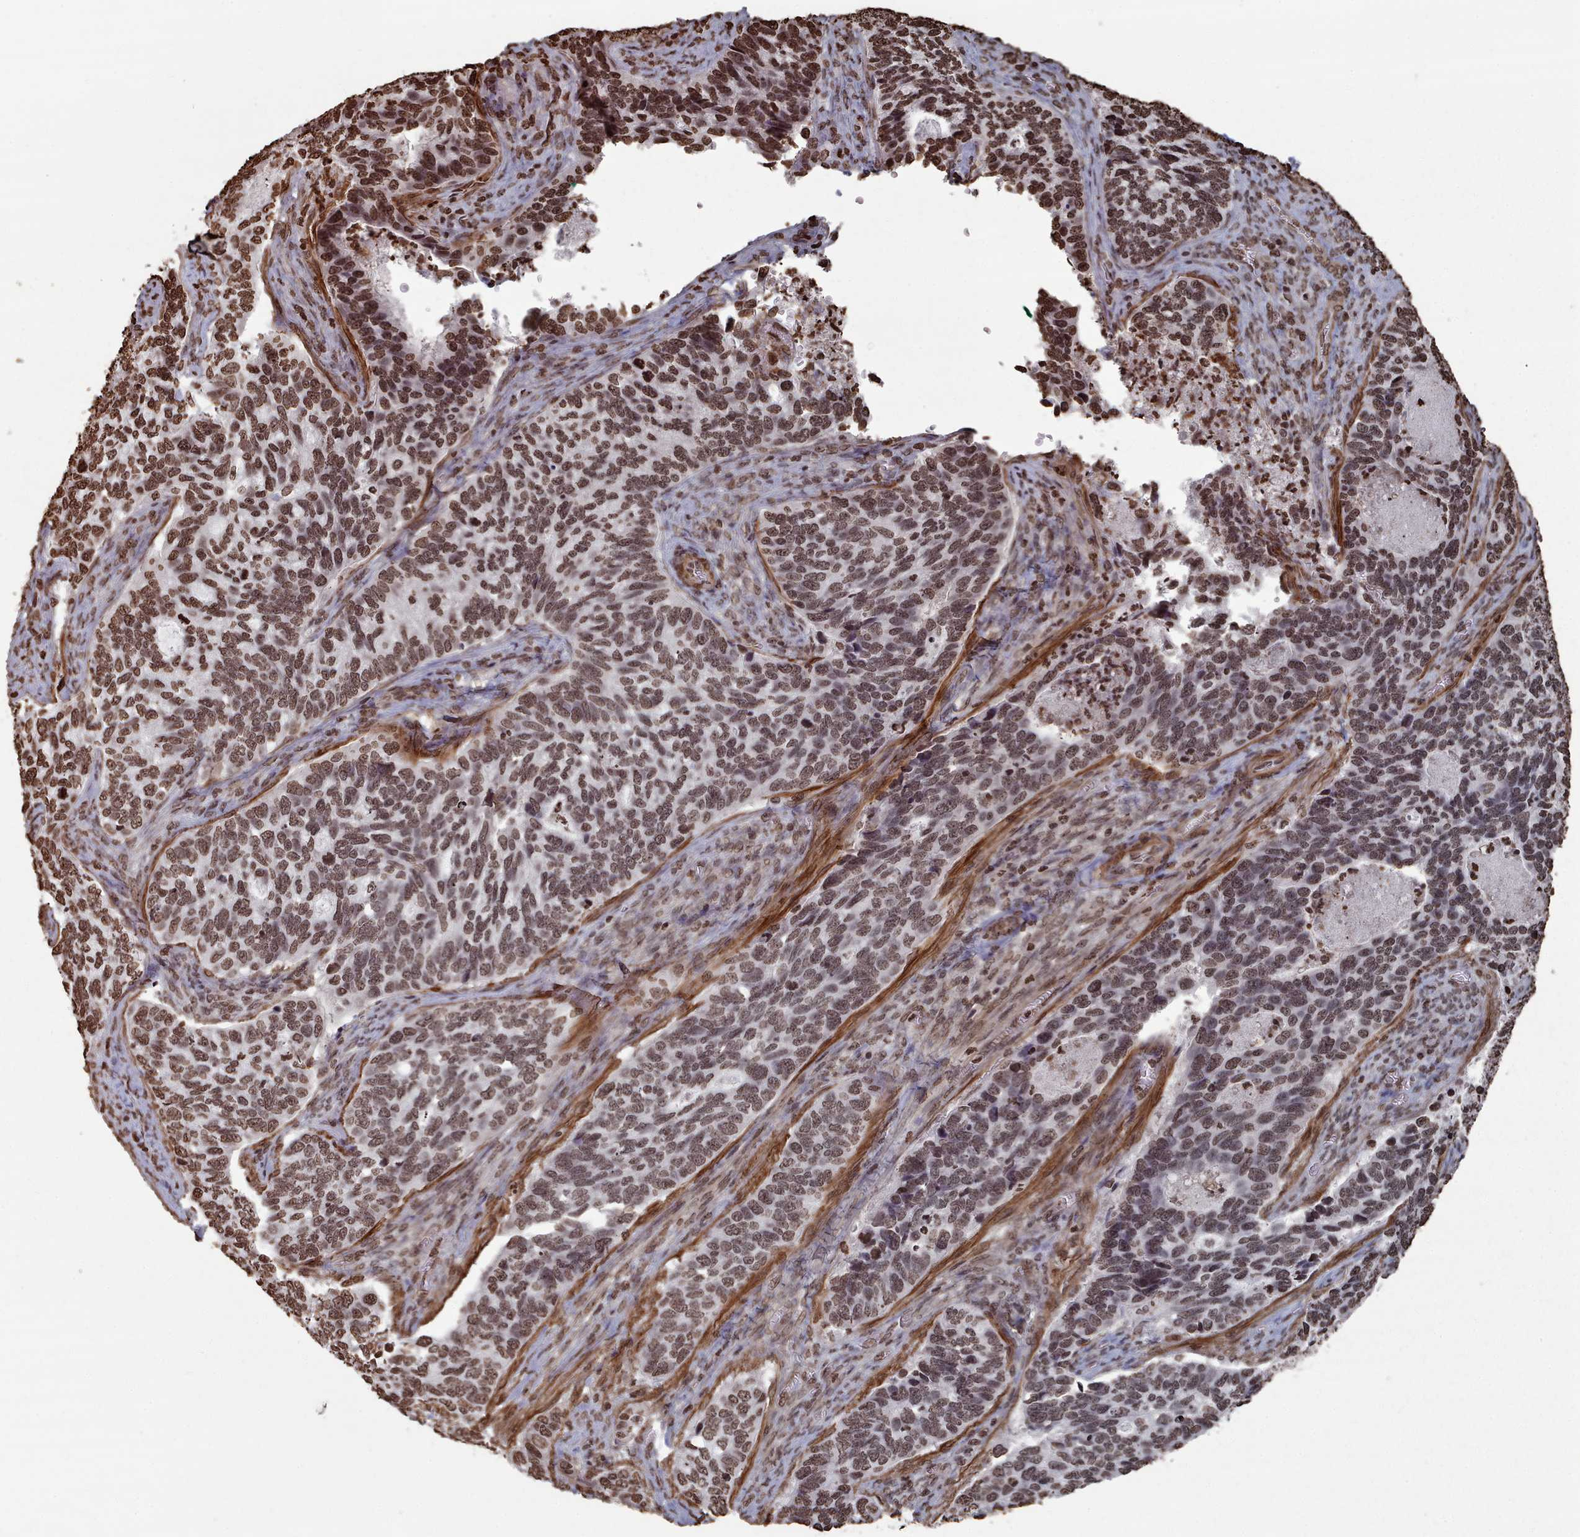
{"staining": {"intensity": "moderate", "quantity": ">75%", "location": "nuclear"}, "tissue": "cervical cancer", "cell_type": "Tumor cells", "image_type": "cancer", "snomed": [{"axis": "morphology", "description": "Squamous cell carcinoma, NOS"}, {"axis": "topography", "description": "Cervix"}], "caption": "A brown stain highlights moderate nuclear staining of a protein in cervical squamous cell carcinoma tumor cells.", "gene": "PLEKHG5", "patient": {"sex": "female", "age": 38}}